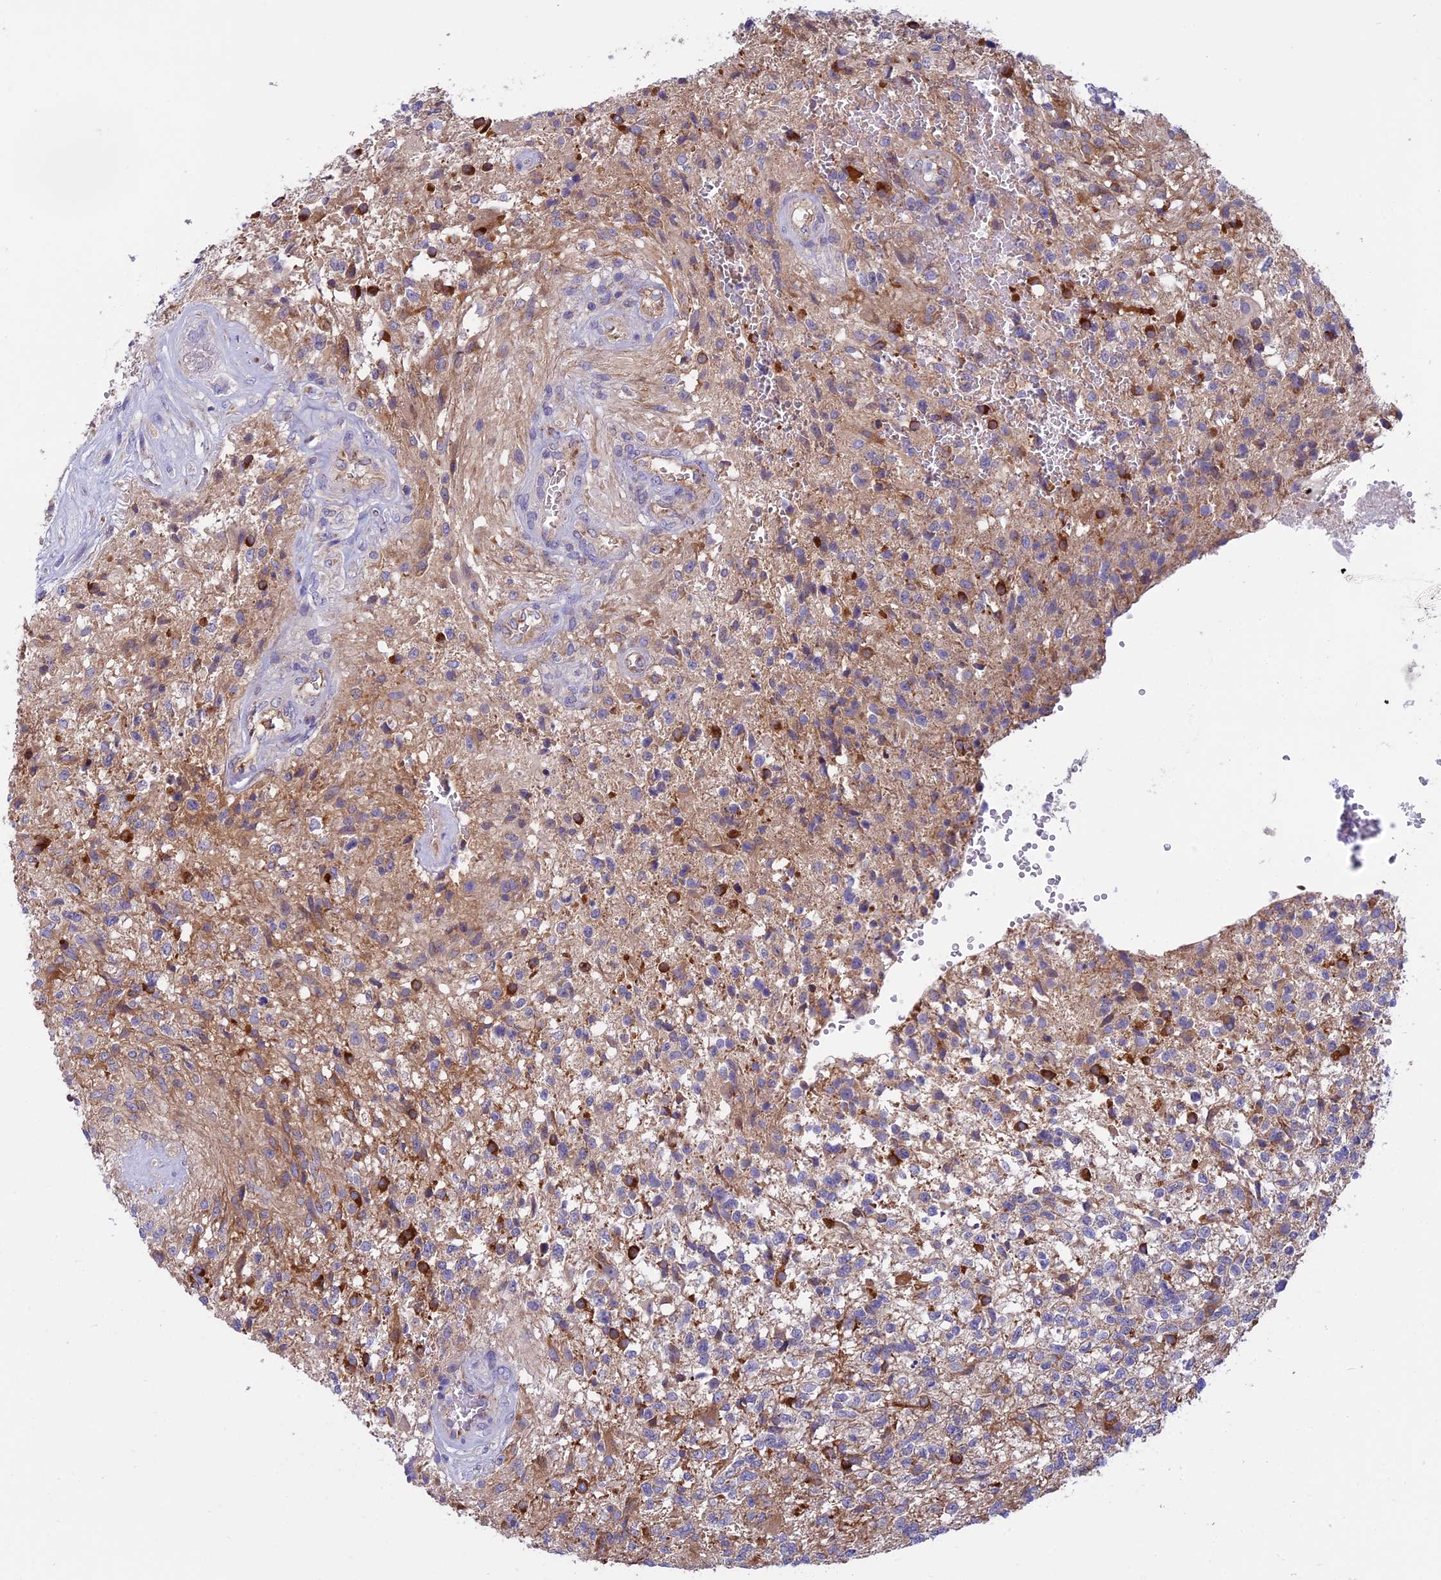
{"staining": {"intensity": "moderate", "quantity": ">75%", "location": "cytoplasmic/membranous"}, "tissue": "glioma", "cell_type": "Tumor cells", "image_type": "cancer", "snomed": [{"axis": "morphology", "description": "Glioma, malignant, High grade"}, {"axis": "topography", "description": "Brain"}], "caption": "The histopathology image displays a brown stain indicating the presence of a protein in the cytoplasmic/membranous of tumor cells in malignant glioma (high-grade).", "gene": "MFSD12", "patient": {"sex": "male", "age": 56}}